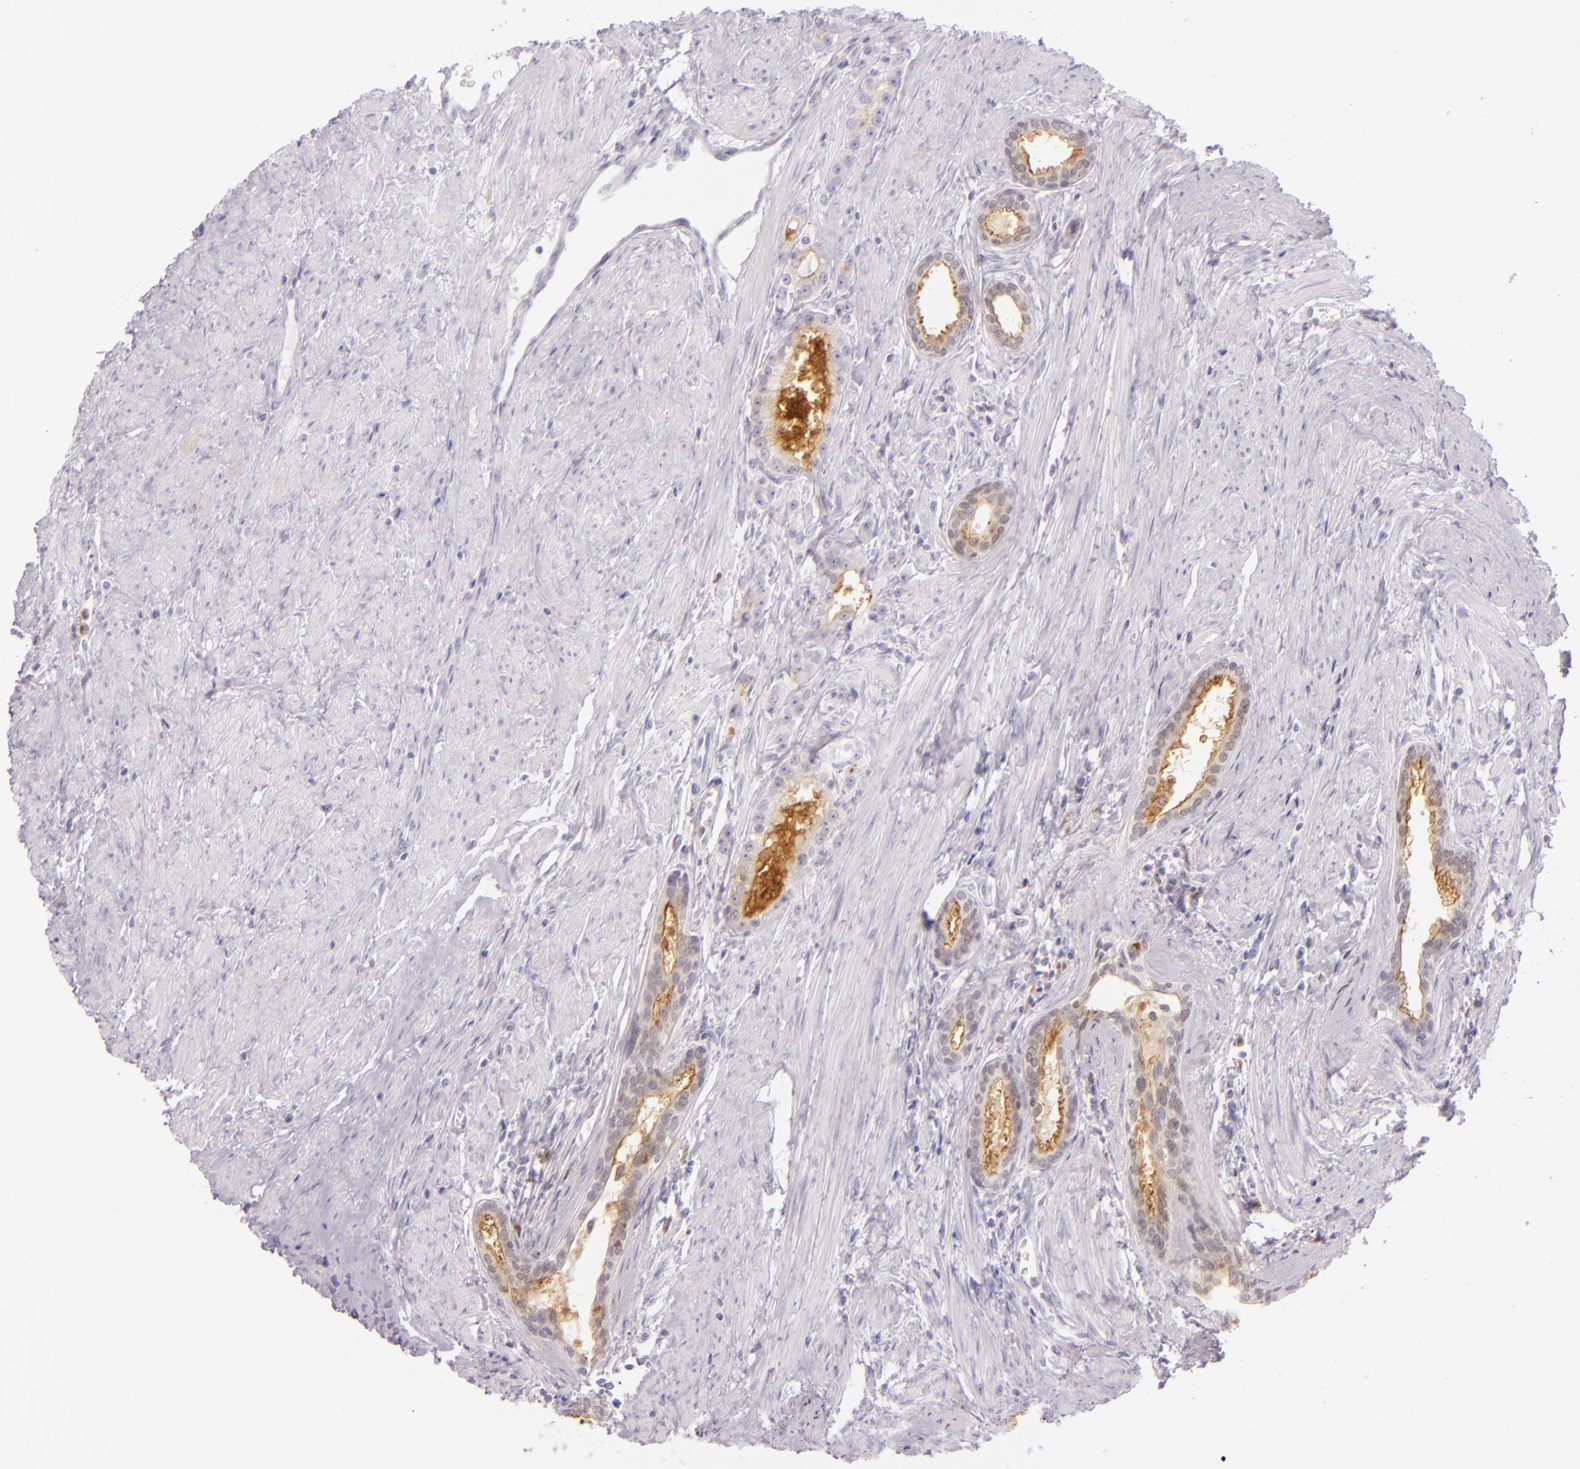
{"staining": {"intensity": "negative", "quantity": "none", "location": "none"}, "tissue": "prostate cancer", "cell_type": "Tumor cells", "image_type": "cancer", "snomed": [{"axis": "morphology", "description": "Adenocarcinoma, Medium grade"}, {"axis": "topography", "description": "Prostate"}], "caption": "A high-resolution micrograph shows immunohistochemistry staining of adenocarcinoma (medium-grade) (prostate), which reveals no significant positivity in tumor cells.", "gene": "CEACAM1", "patient": {"sex": "male", "age": 72}}